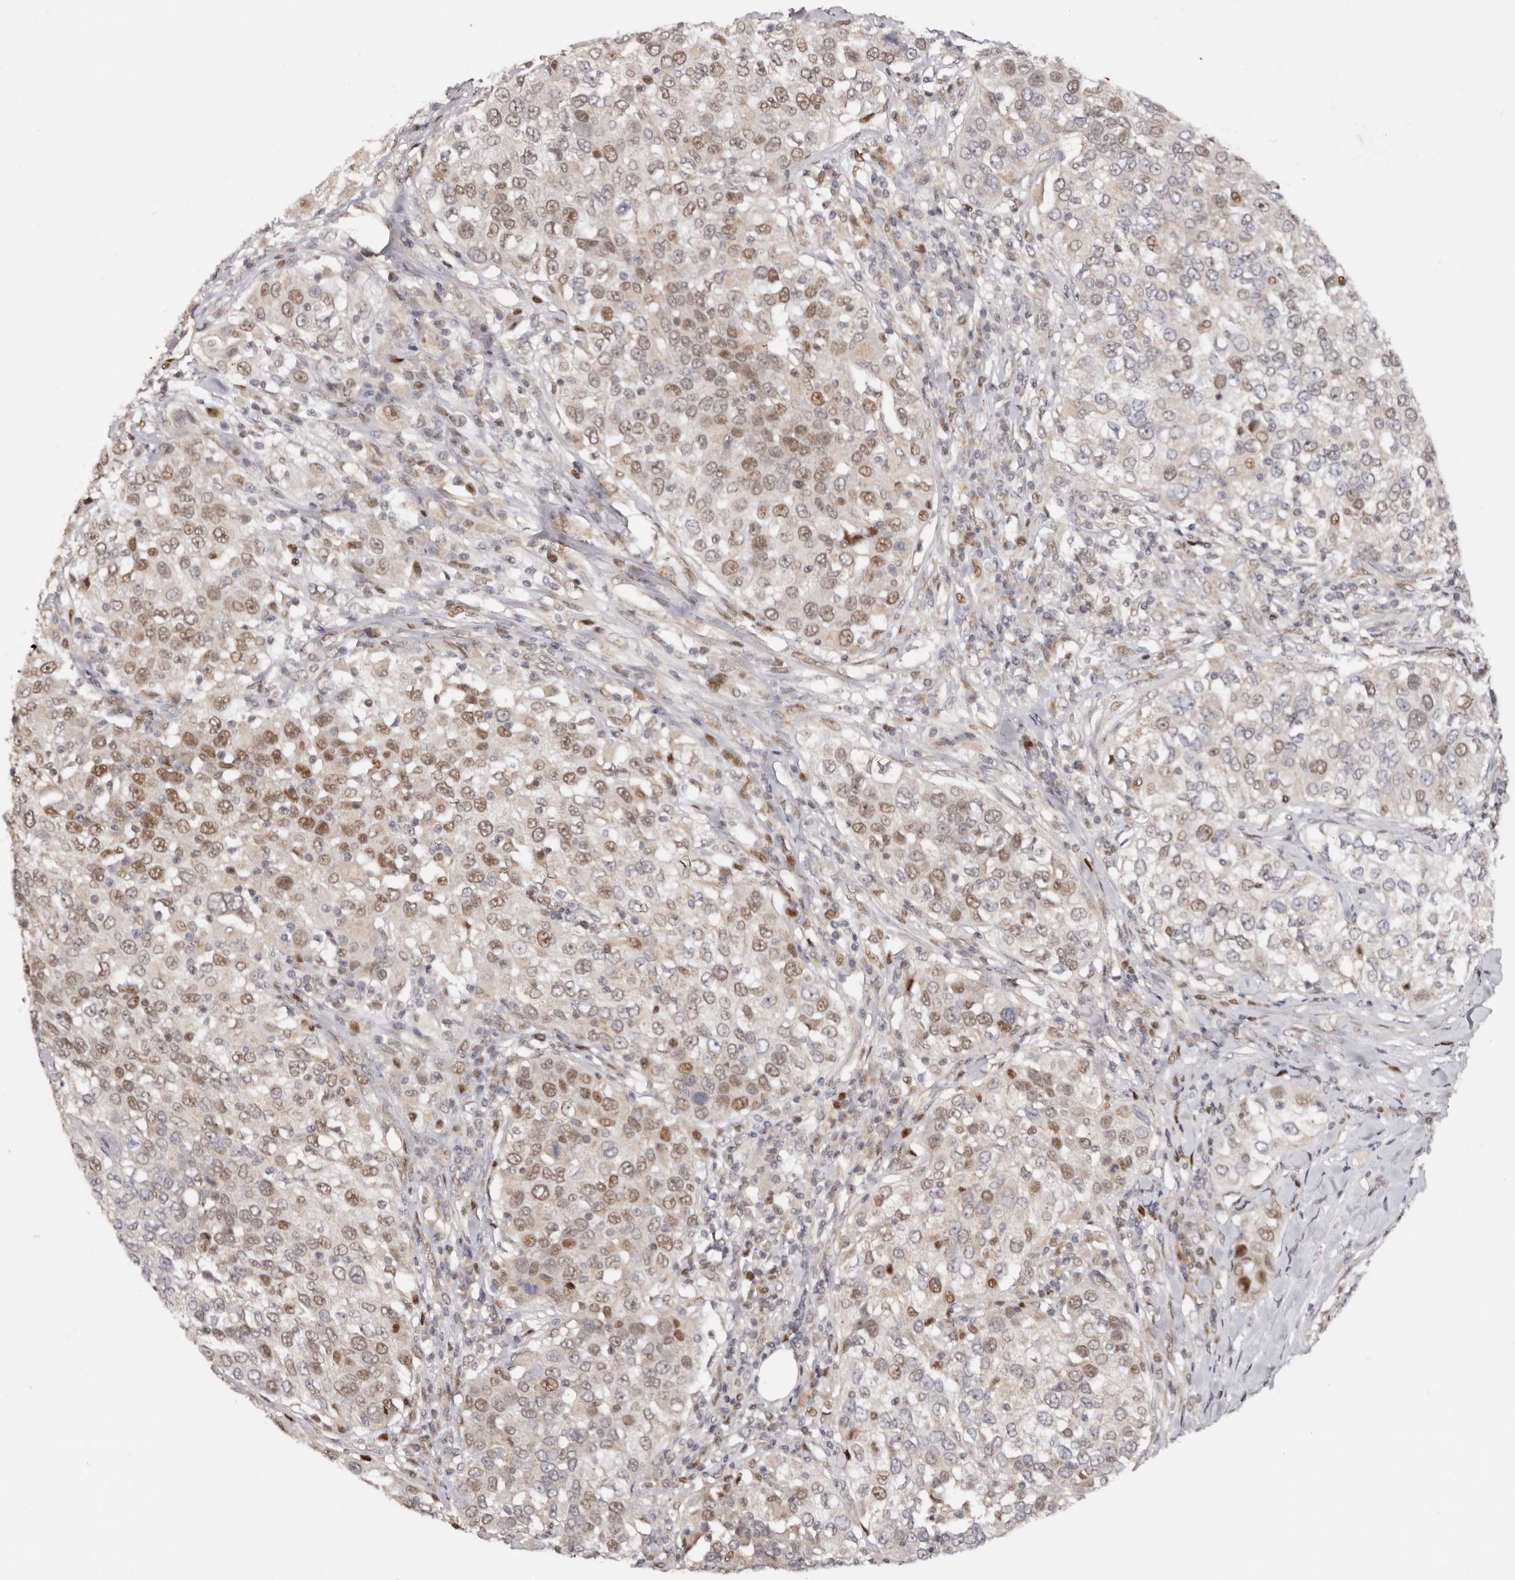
{"staining": {"intensity": "moderate", "quantity": "25%-75%", "location": "nuclear"}, "tissue": "urothelial cancer", "cell_type": "Tumor cells", "image_type": "cancer", "snomed": [{"axis": "morphology", "description": "Urothelial carcinoma, High grade"}, {"axis": "topography", "description": "Urinary bladder"}], "caption": "DAB (3,3'-diaminobenzidine) immunohistochemical staining of high-grade urothelial carcinoma exhibits moderate nuclear protein expression in approximately 25%-75% of tumor cells.", "gene": "KLF7", "patient": {"sex": "female", "age": 80}}